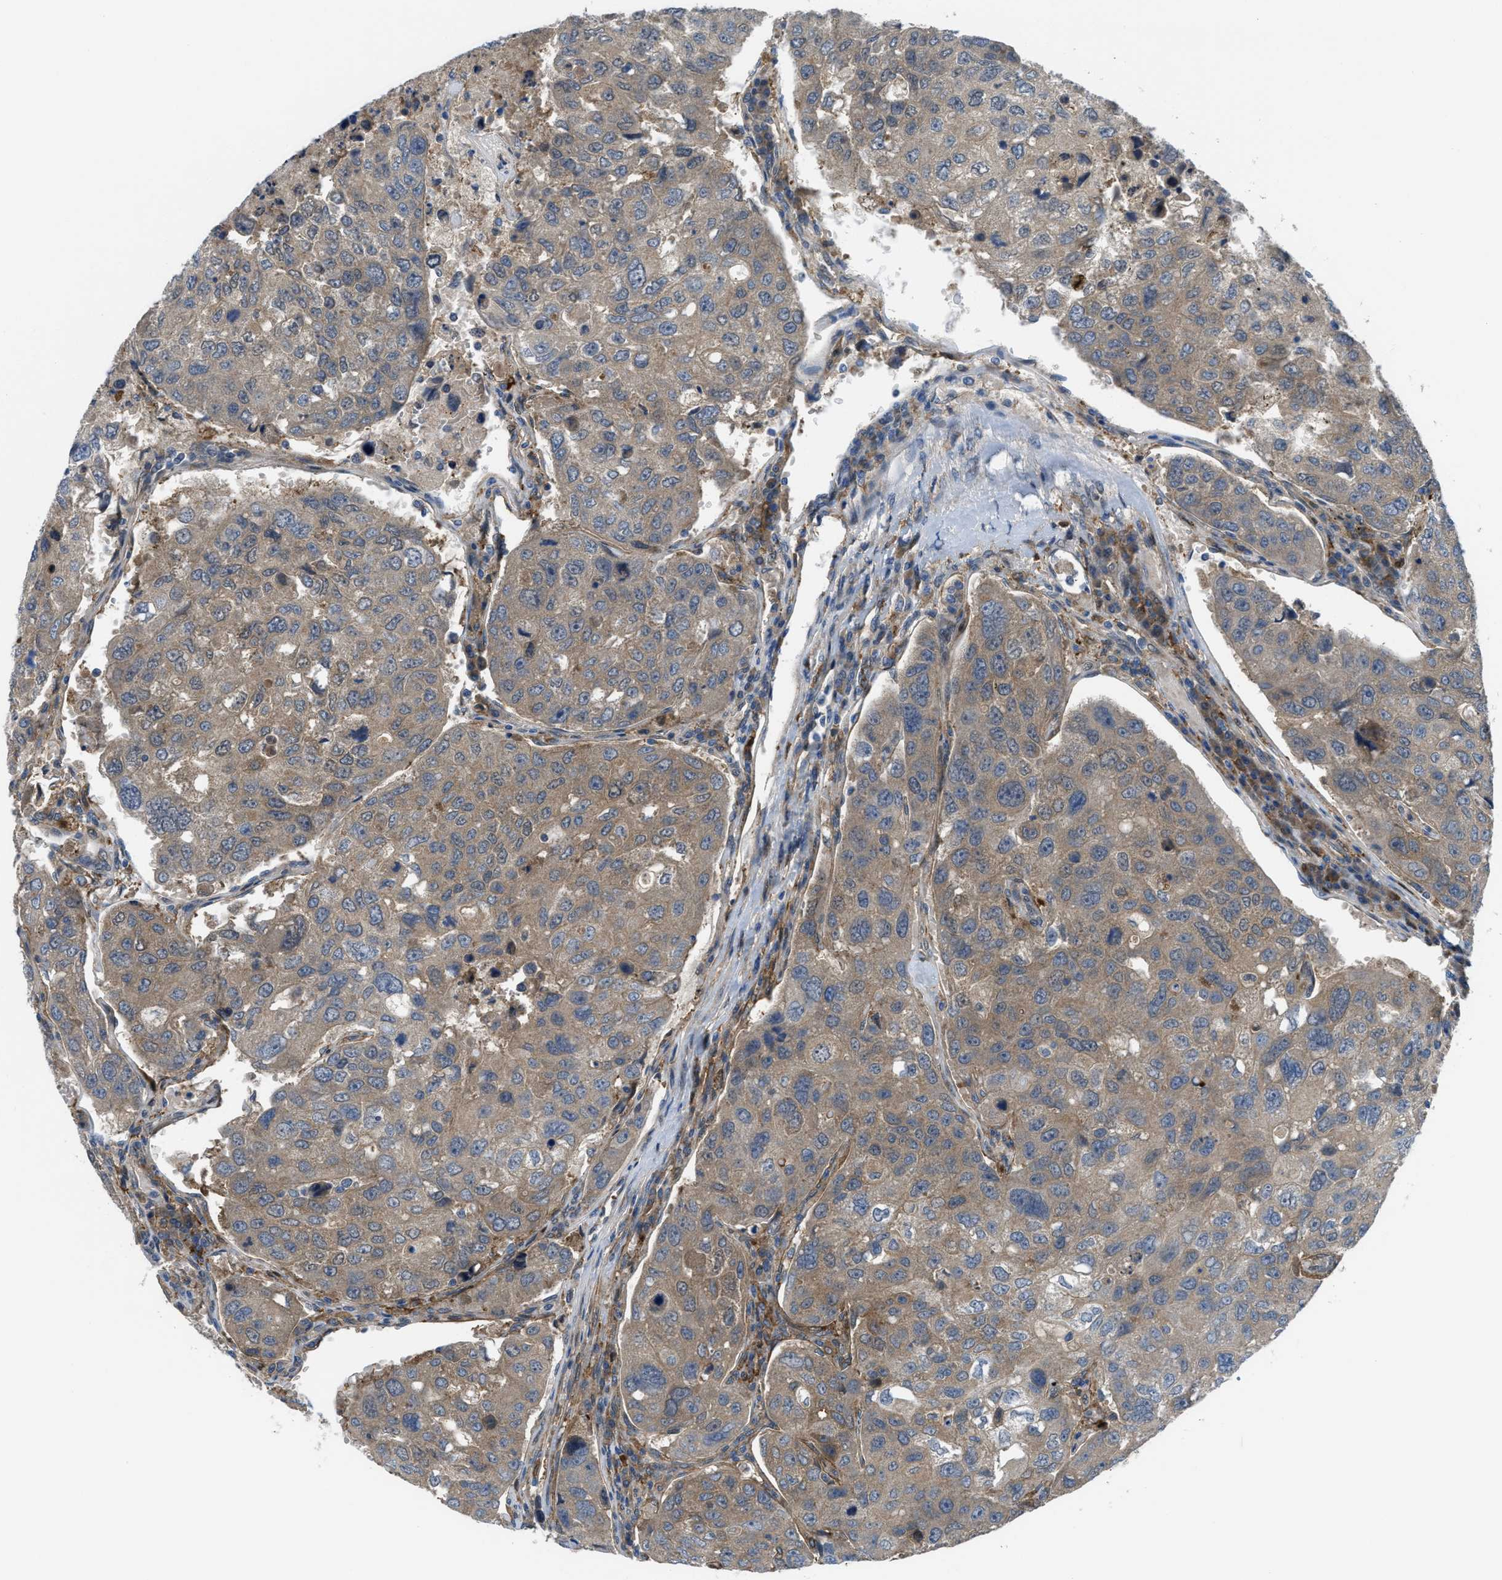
{"staining": {"intensity": "moderate", "quantity": ">75%", "location": "cytoplasmic/membranous"}, "tissue": "urothelial cancer", "cell_type": "Tumor cells", "image_type": "cancer", "snomed": [{"axis": "morphology", "description": "Urothelial carcinoma, High grade"}, {"axis": "topography", "description": "Lymph node"}, {"axis": "topography", "description": "Urinary bladder"}], "caption": "This photomicrograph displays urothelial cancer stained with immunohistochemistry (IHC) to label a protein in brown. The cytoplasmic/membranous of tumor cells show moderate positivity for the protein. Nuclei are counter-stained blue.", "gene": "BAZ2B", "patient": {"sex": "male", "age": 51}}